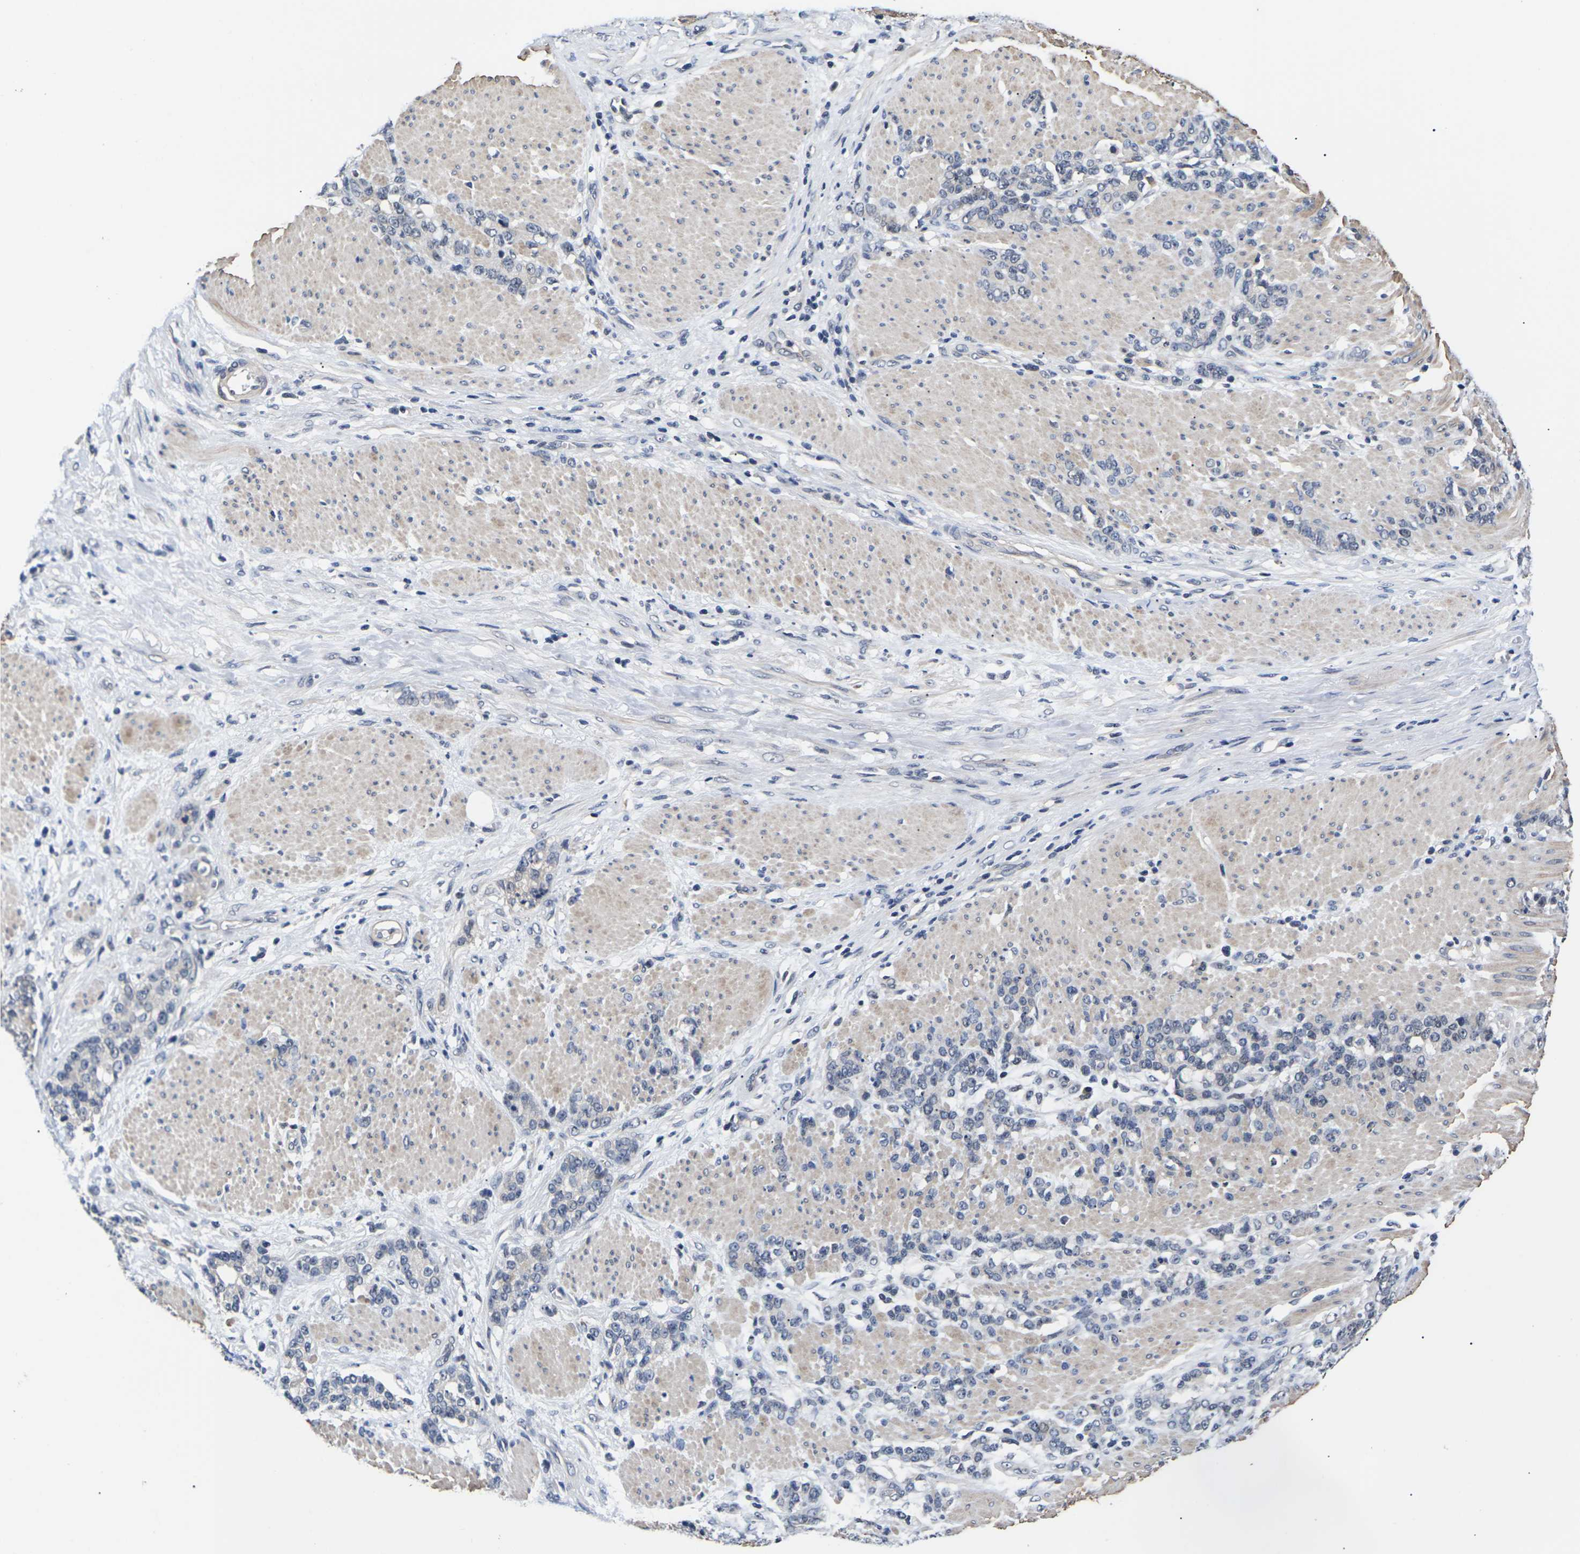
{"staining": {"intensity": "weak", "quantity": "25%-75%", "location": "cytoplasmic/membranous"}, "tissue": "stomach cancer", "cell_type": "Tumor cells", "image_type": "cancer", "snomed": [{"axis": "morphology", "description": "Adenocarcinoma, NOS"}, {"axis": "topography", "description": "Stomach, lower"}], "caption": "A brown stain shows weak cytoplasmic/membranous expression of a protein in human adenocarcinoma (stomach) tumor cells.", "gene": "ST6GAL2", "patient": {"sex": "male", "age": 88}}